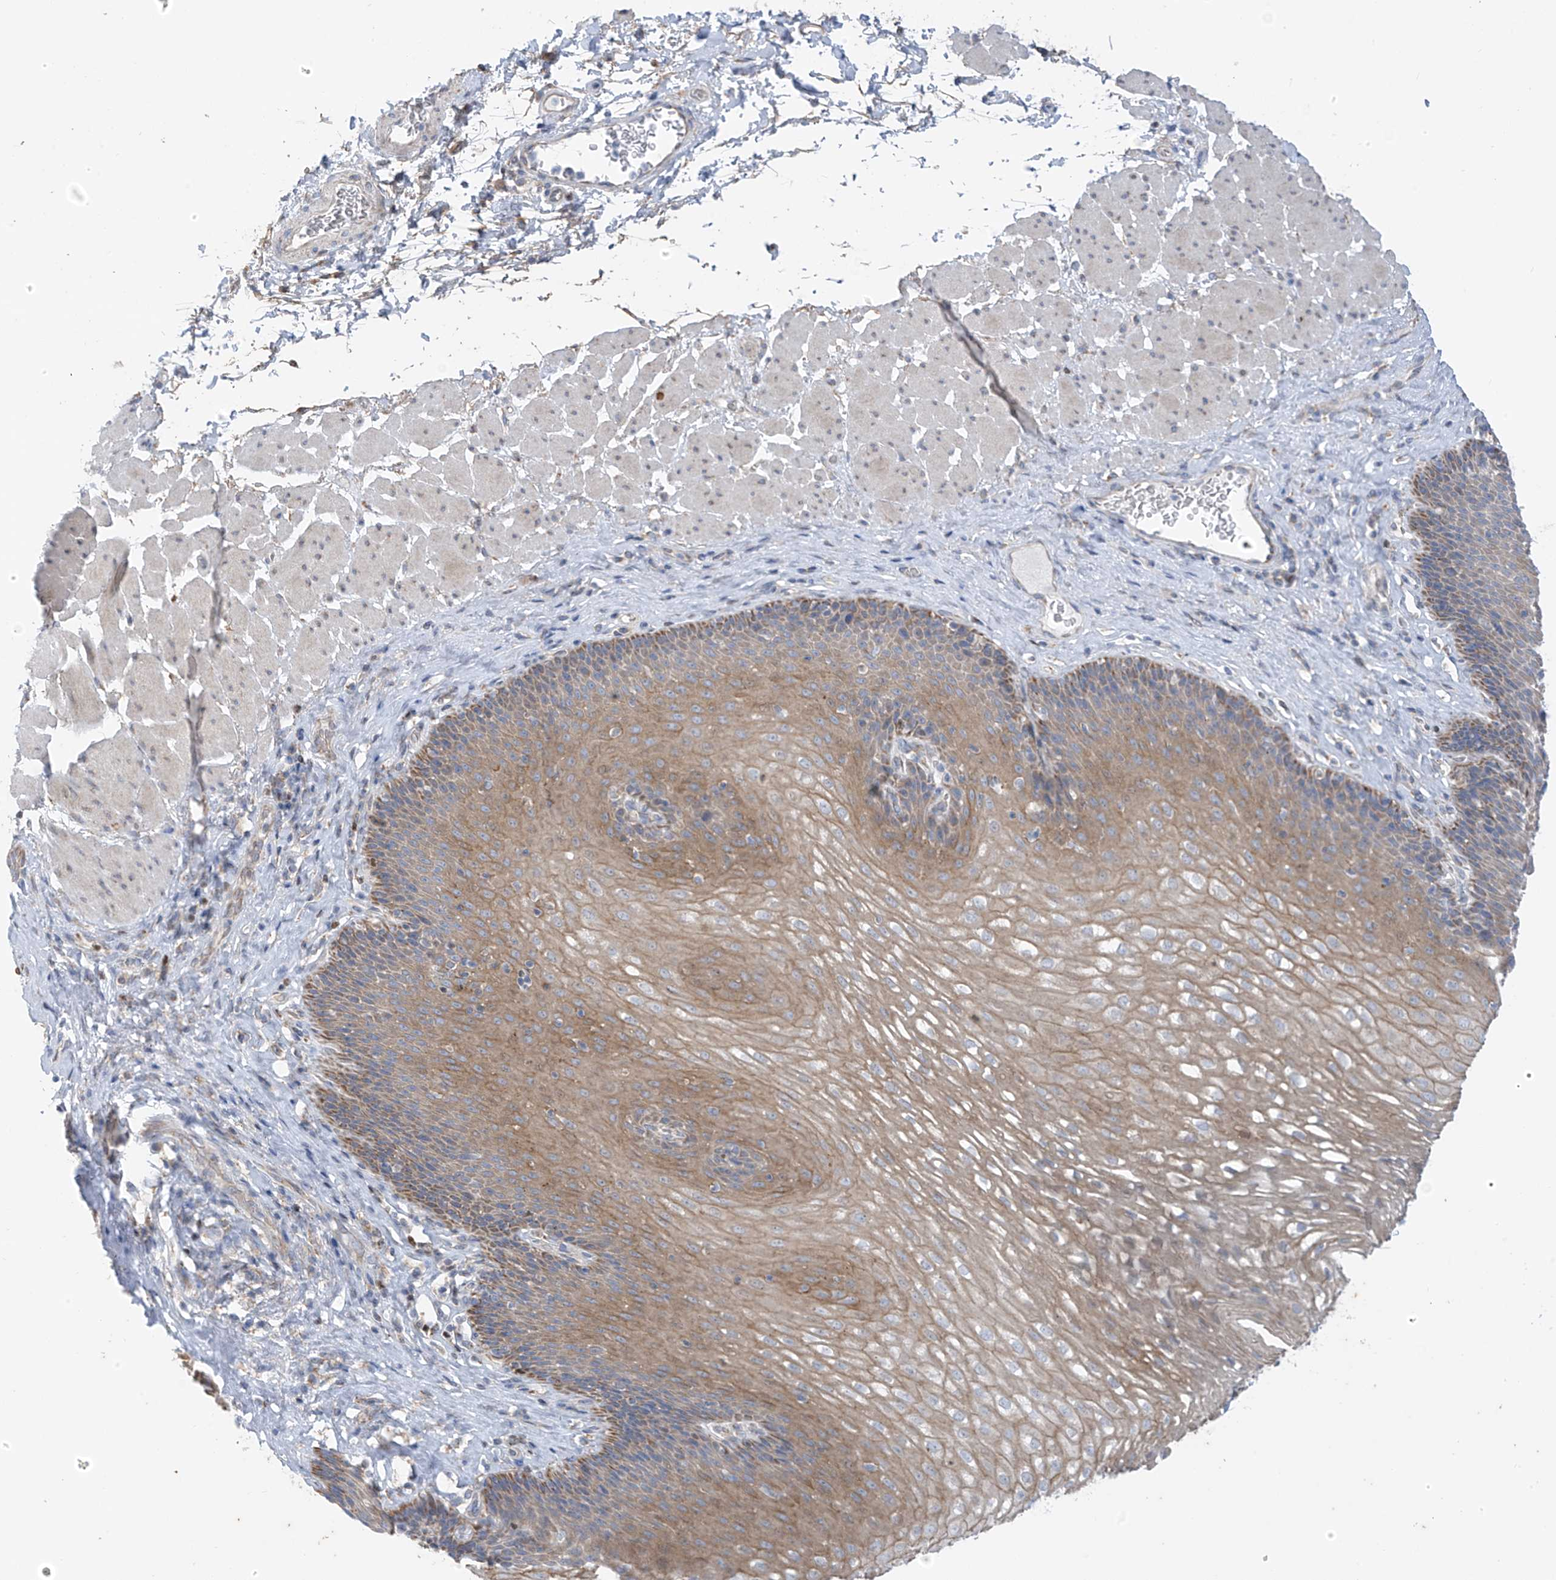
{"staining": {"intensity": "moderate", "quantity": ">75%", "location": "cytoplasmic/membranous"}, "tissue": "esophagus", "cell_type": "Squamous epithelial cells", "image_type": "normal", "snomed": [{"axis": "morphology", "description": "Normal tissue, NOS"}, {"axis": "topography", "description": "Esophagus"}], "caption": "The image shows staining of unremarkable esophagus, revealing moderate cytoplasmic/membranous protein expression (brown color) within squamous epithelial cells.", "gene": "EOMES", "patient": {"sex": "female", "age": 66}}